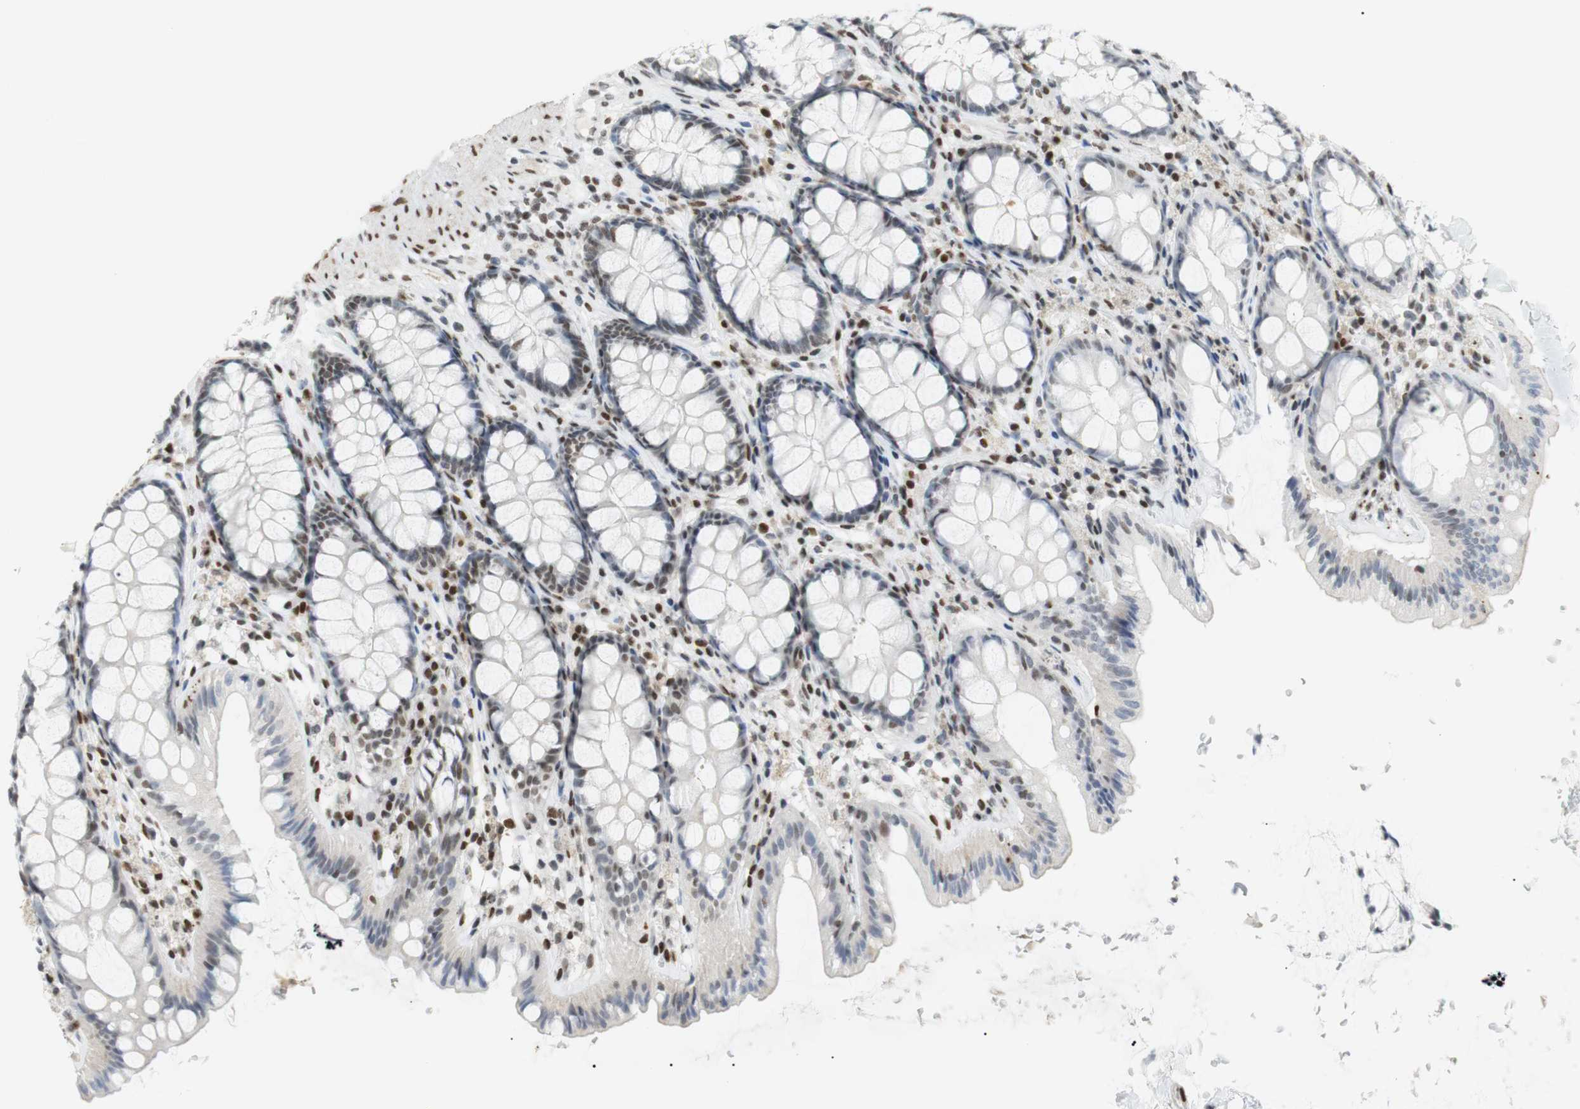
{"staining": {"intensity": "moderate", "quantity": ">75%", "location": "nuclear"}, "tissue": "colon", "cell_type": "Endothelial cells", "image_type": "normal", "snomed": [{"axis": "morphology", "description": "Normal tissue, NOS"}, {"axis": "topography", "description": "Colon"}], "caption": "Endothelial cells reveal medium levels of moderate nuclear positivity in about >75% of cells in normal human colon.", "gene": "BMI1", "patient": {"sex": "female", "age": 55}}